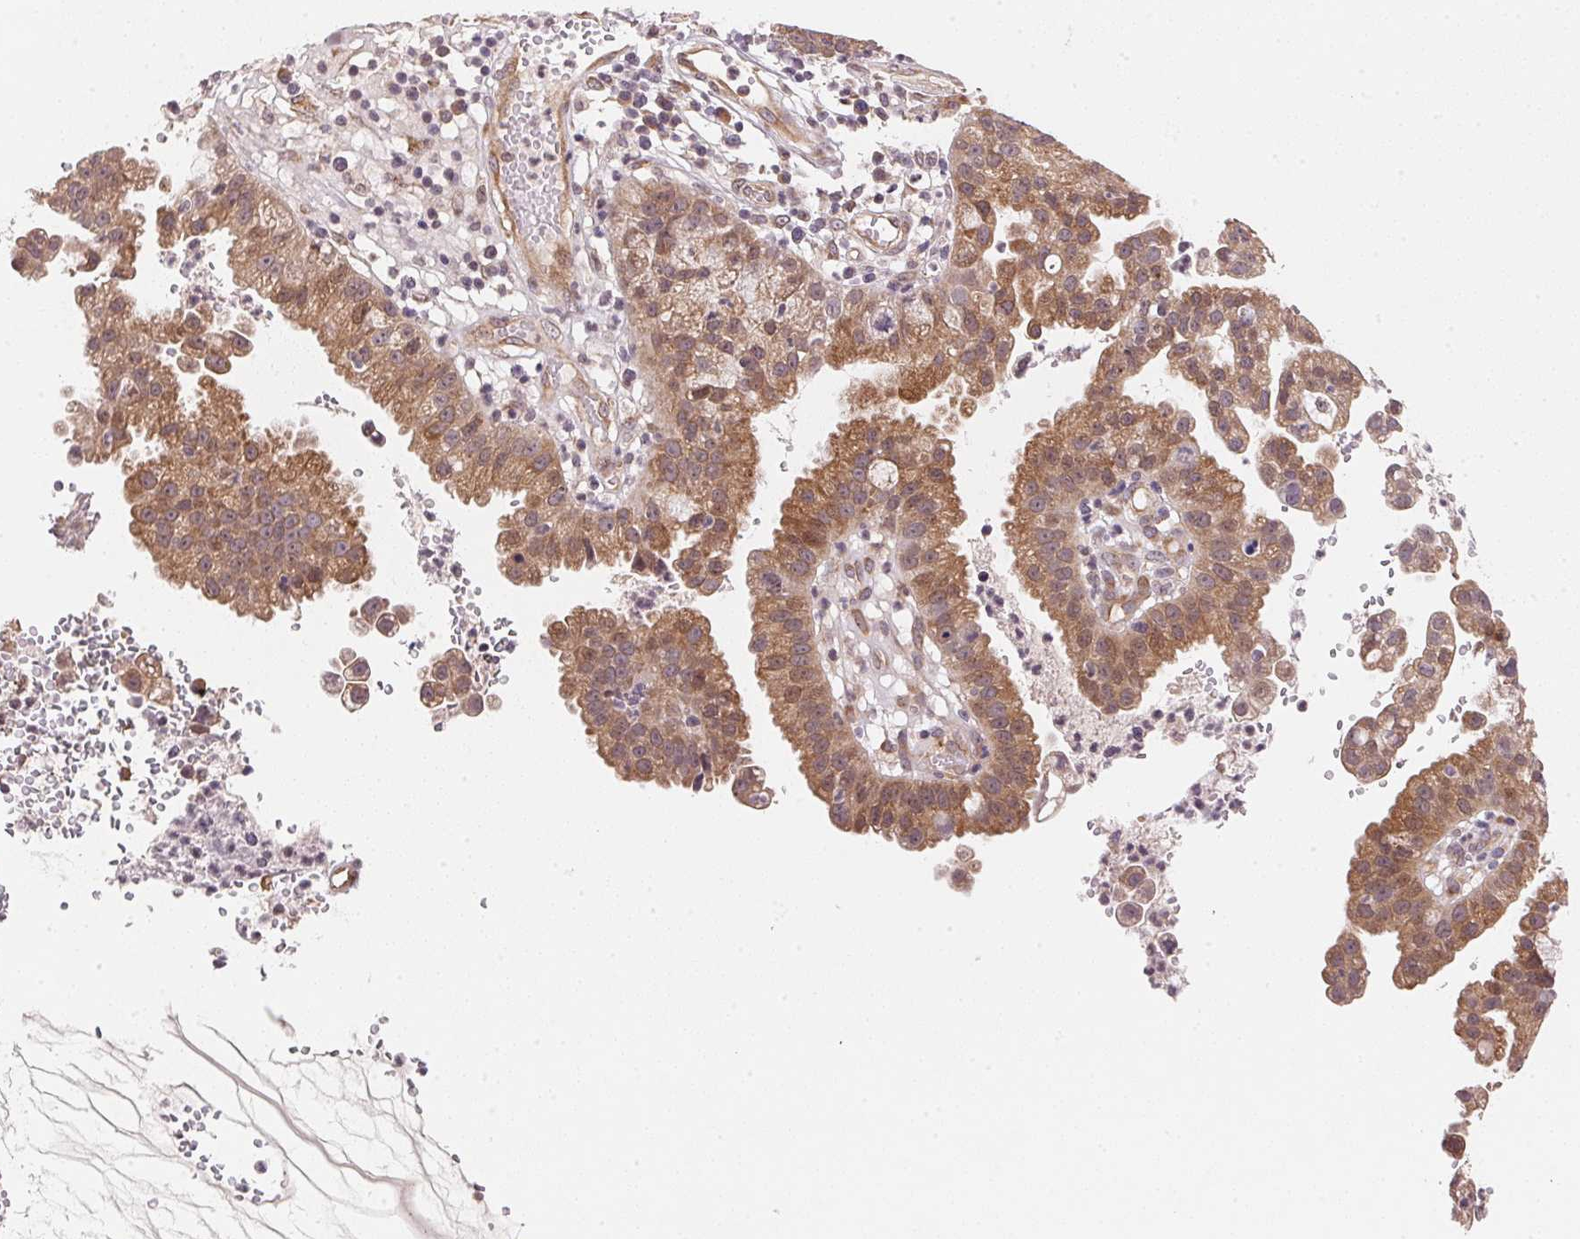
{"staining": {"intensity": "moderate", "quantity": ">75%", "location": "cytoplasmic/membranous"}, "tissue": "cervical cancer", "cell_type": "Tumor cells", "image_type": "cancer", "snomed": [{"axis": "morphology", "description": "Adenocarcinoma, NOS"}, {"axis": "topography", "description": "Cervix"}], "caption": "A brown stain shows moderate cytoplasmic/membranous staining of a protein in cervical adenocarcinoma tumor cells.", "gene": "EI24", "patient": {"sex": "female", "age": 34}}